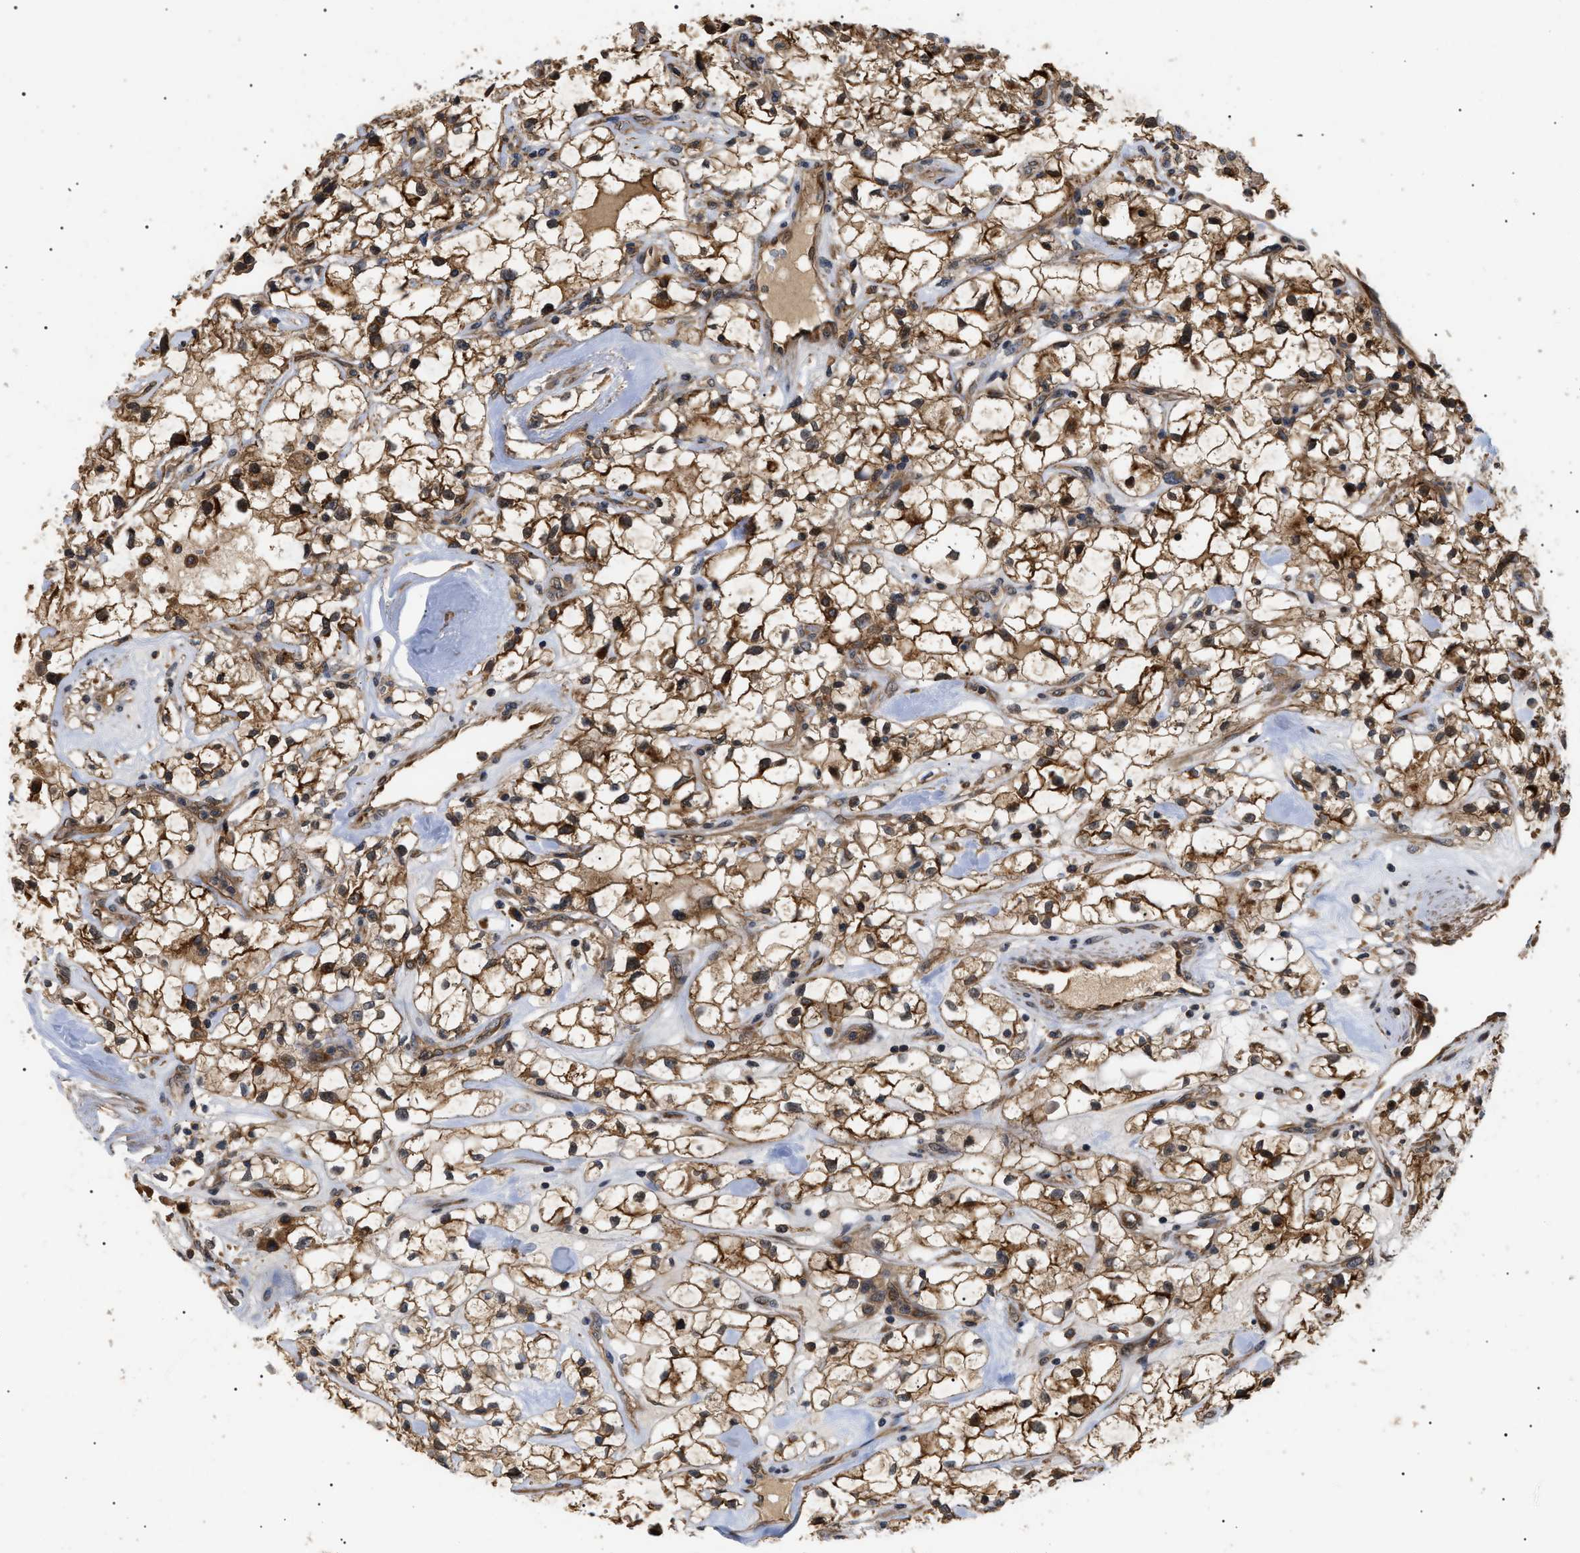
{"staining": {"intensity": "strong", "quantity": ">75%", "location": "cytoplasmic/membranous,nuclear"}, "tissue": "renal cancer", "cell_type": "Tumor cells", "image_type": "cancer", "snomed": [{"axis": "morphology", "description": "Adenocarcinoma, NOS"}, {"axis": "topography", "description": "Kidney"}], "caption": "Immunohistochemistry (IHC) micrograph of human adenocarcinoma (renal) stained for a protein (brown), which reveals high levels of strong cytoplasmic/membranous and nuclear positivity in approximately >75% of tumor cells.", "gene": "ASTL", "patient": {"sex": "female", "age": 60}}